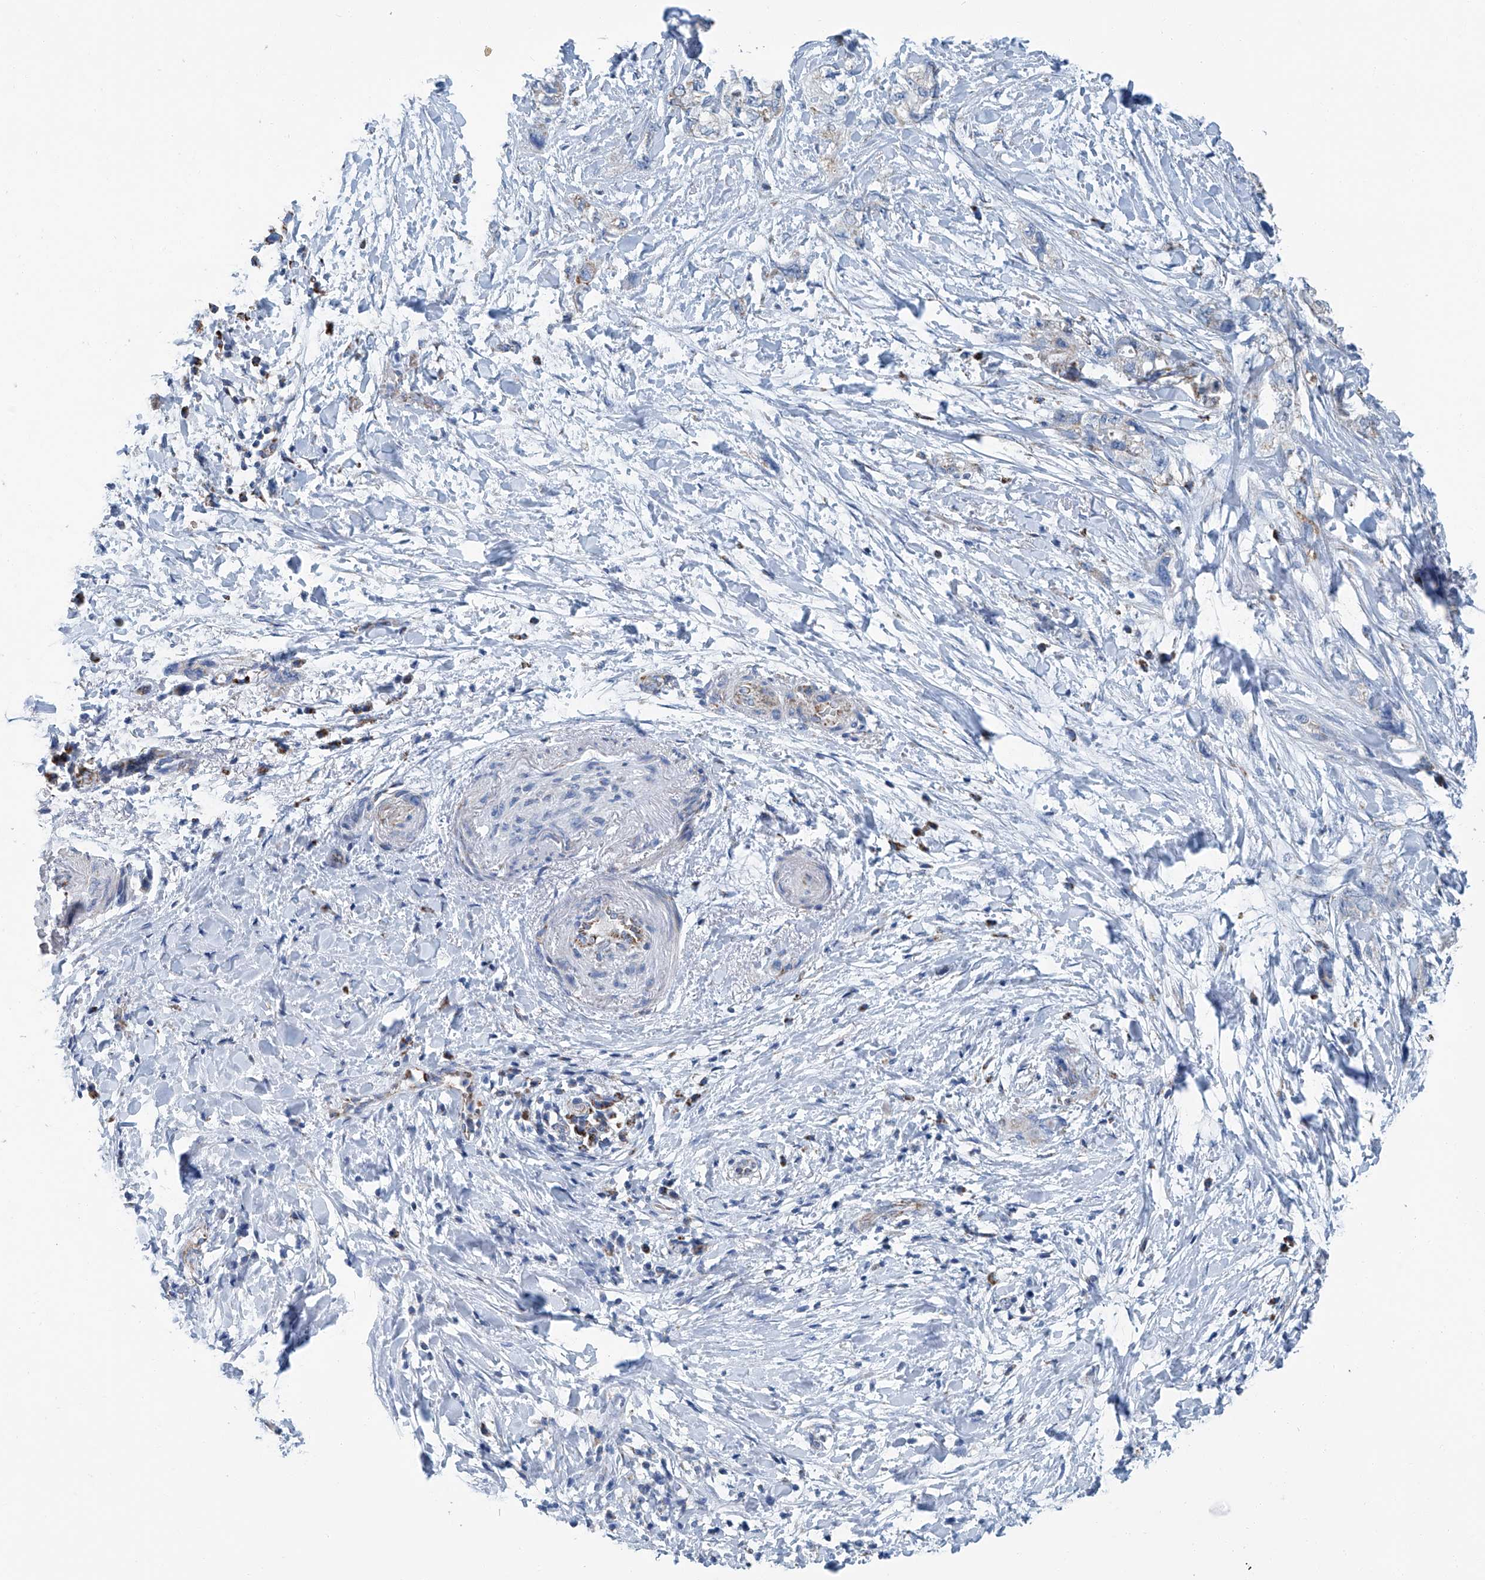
{"staining": {"intensity": "negative", "quantity": "none", "location": "none"}, "tissue": "pancreatic cancer", "cell_type": "Tumor cells", "image_type": "cancer", "snomed": [{"axis": "morphology", "description": "Adenocarcinoma, NOS"}, {"axis": "topography", "description": "Pancreas"}], "caption": "Human adenocarcinoma (pancreatic) stained for a protein using IHC shows no staining in tumor cells.", "gene": "MT-ND1", "patient": {"sex": "female", "age": 73}}